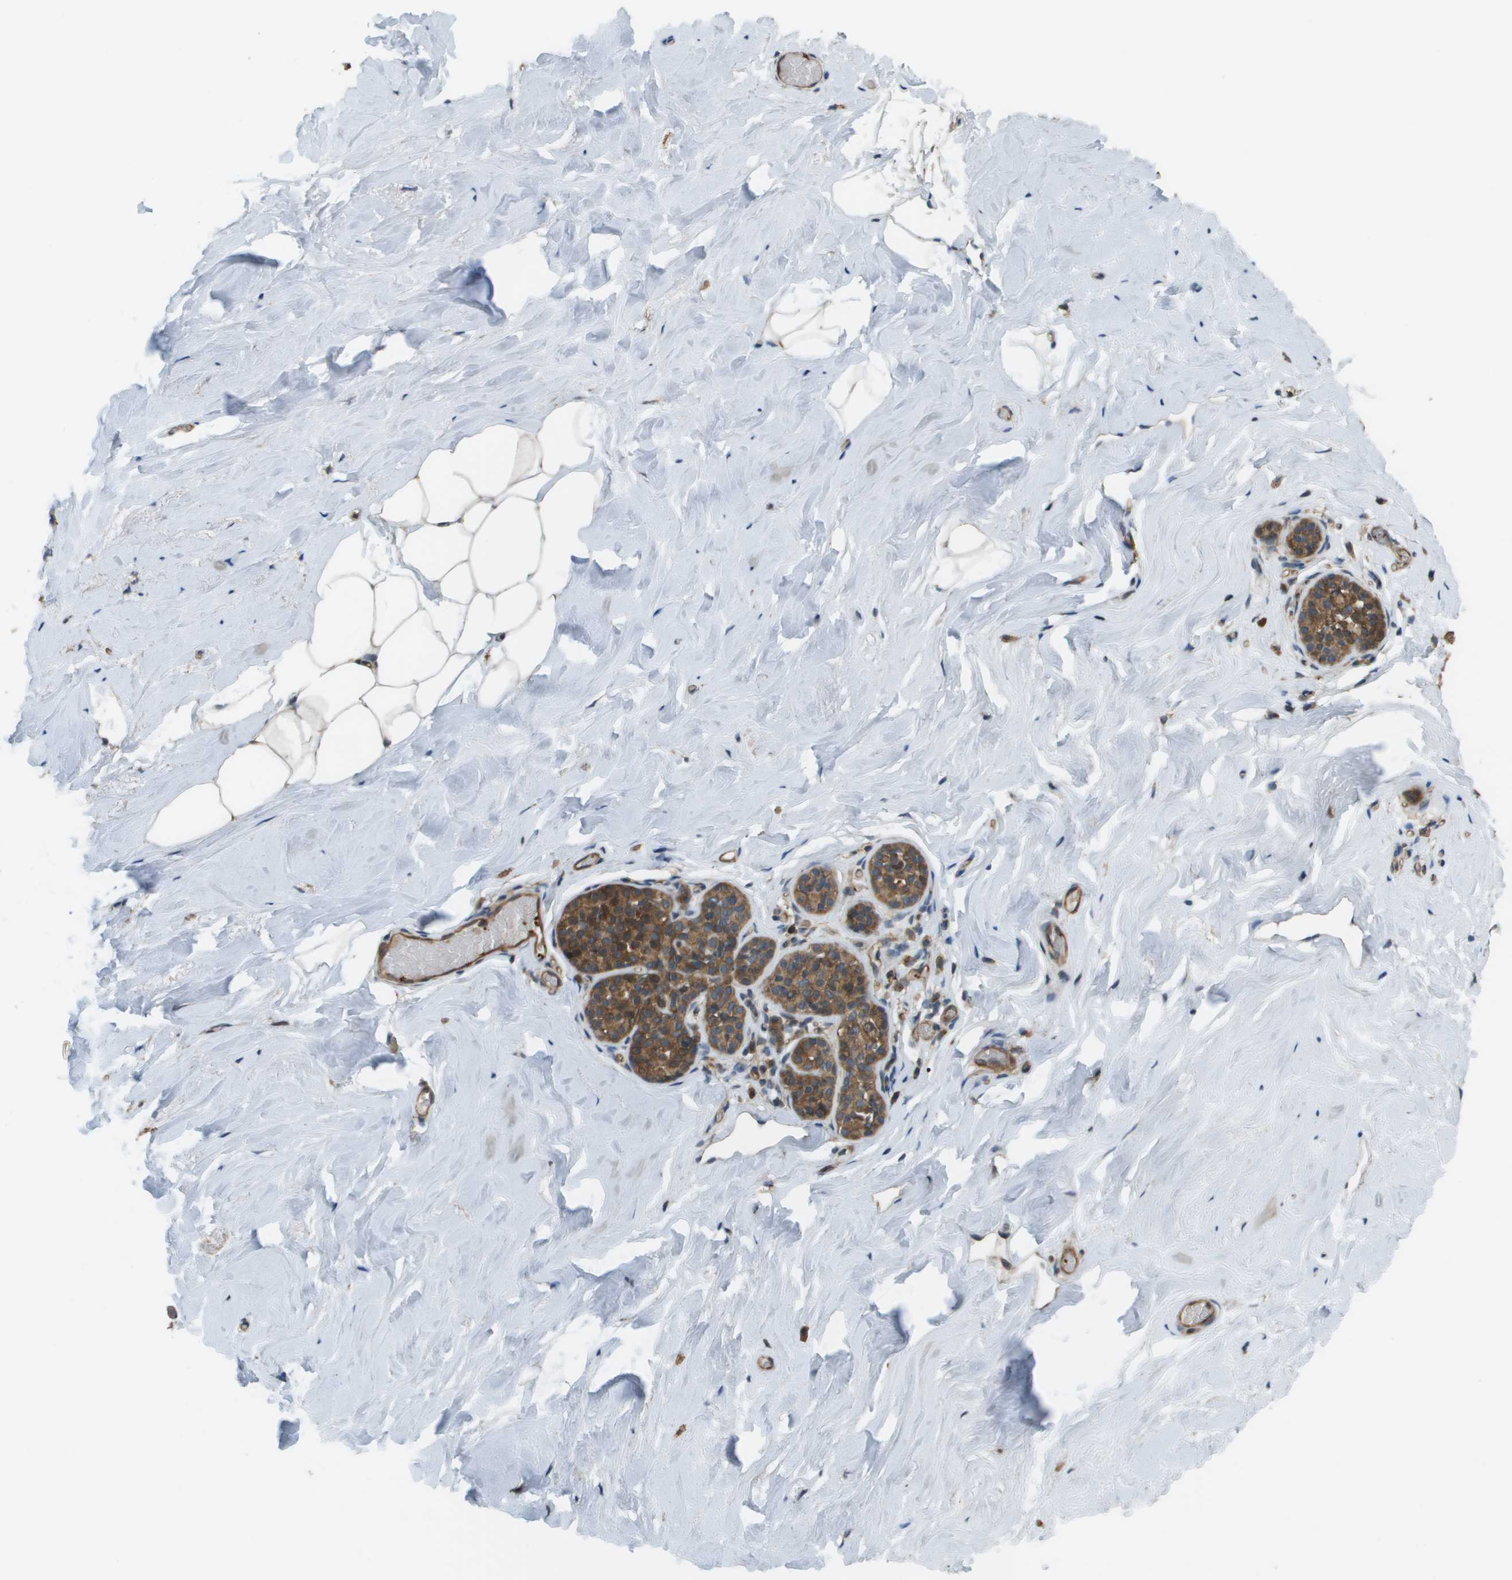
{"staining": {"intensity": "weak", "quantity": "<25%", "location": "cytoplasmic/membranous"}, "tissue": "breast", "cell_type": "Adipocytes", "image_type": "normal", "snomed": [{"axis": "morphology", "description": "Normal tissue, NOS"}, {"axis": "topography", "description": "Breast"}], "caption": "Immunohistochemistry (IHC) micrograph of unremarkable breast: breast stained with DAB demonstrates no significant protein expression in adipocytes.", "gene": "PLPBP", "patient": {"sex": "female", "age": 75}}